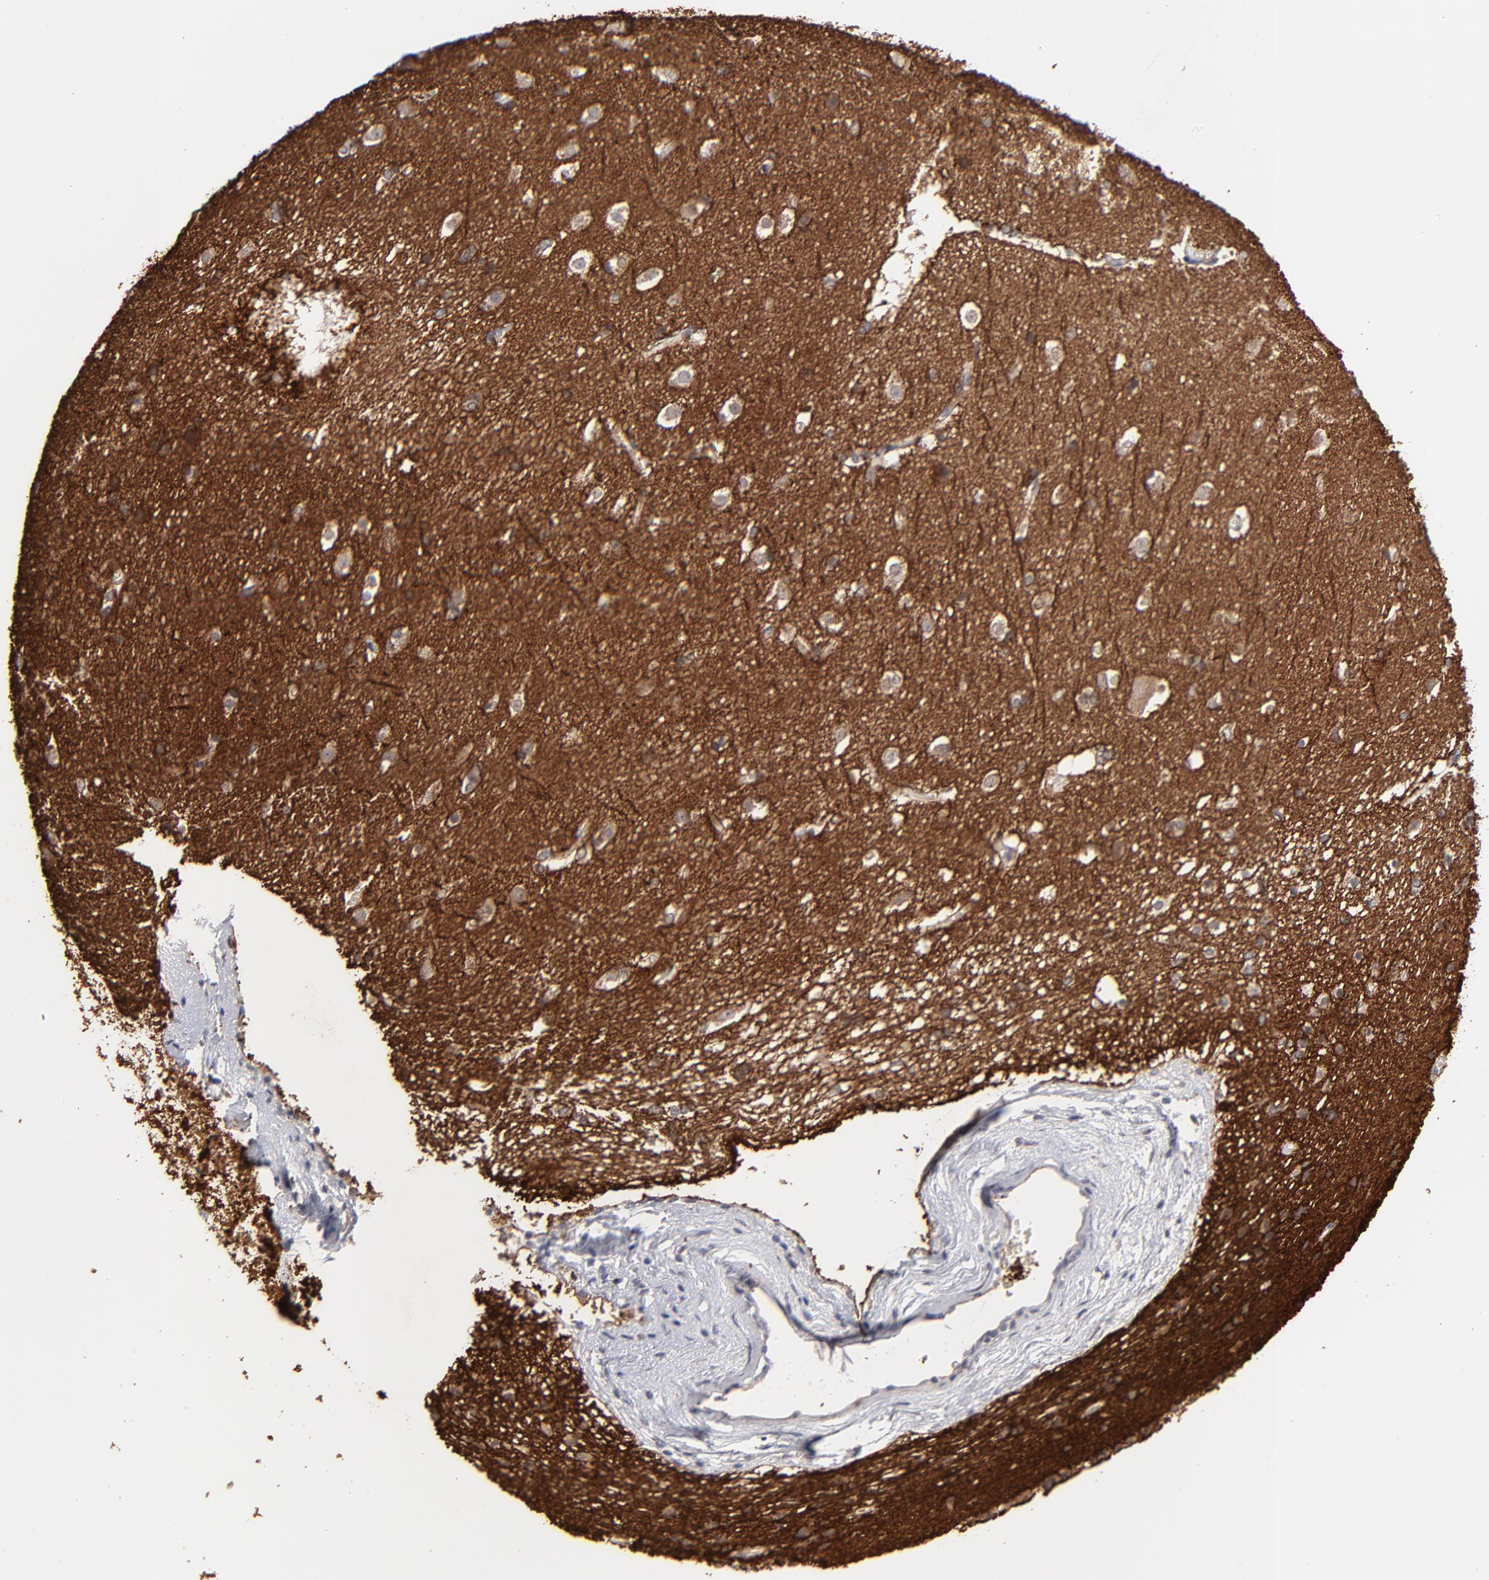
{"staining": {"intensity": "weak", "quantity": "<25%", "location": "cytoplasmic/membranous"}, "tissue": "caudate", "cell_type": "Glial cells", "image_type": "normal", "snomed": [{"axis": "morphology", "description": "Normal tissue, NOS"}, {"axis": "topography", "description": "Lateral ventricle wall"}], "caption": "Immunohistochemical staining of benign human caudate shows no significant expression in glial cells. (Brightfield microscopy of DAB immunohistochemistry at high magnification).", "gene": "GPM6B", "patient": {"sex": "female", "age": 19}}